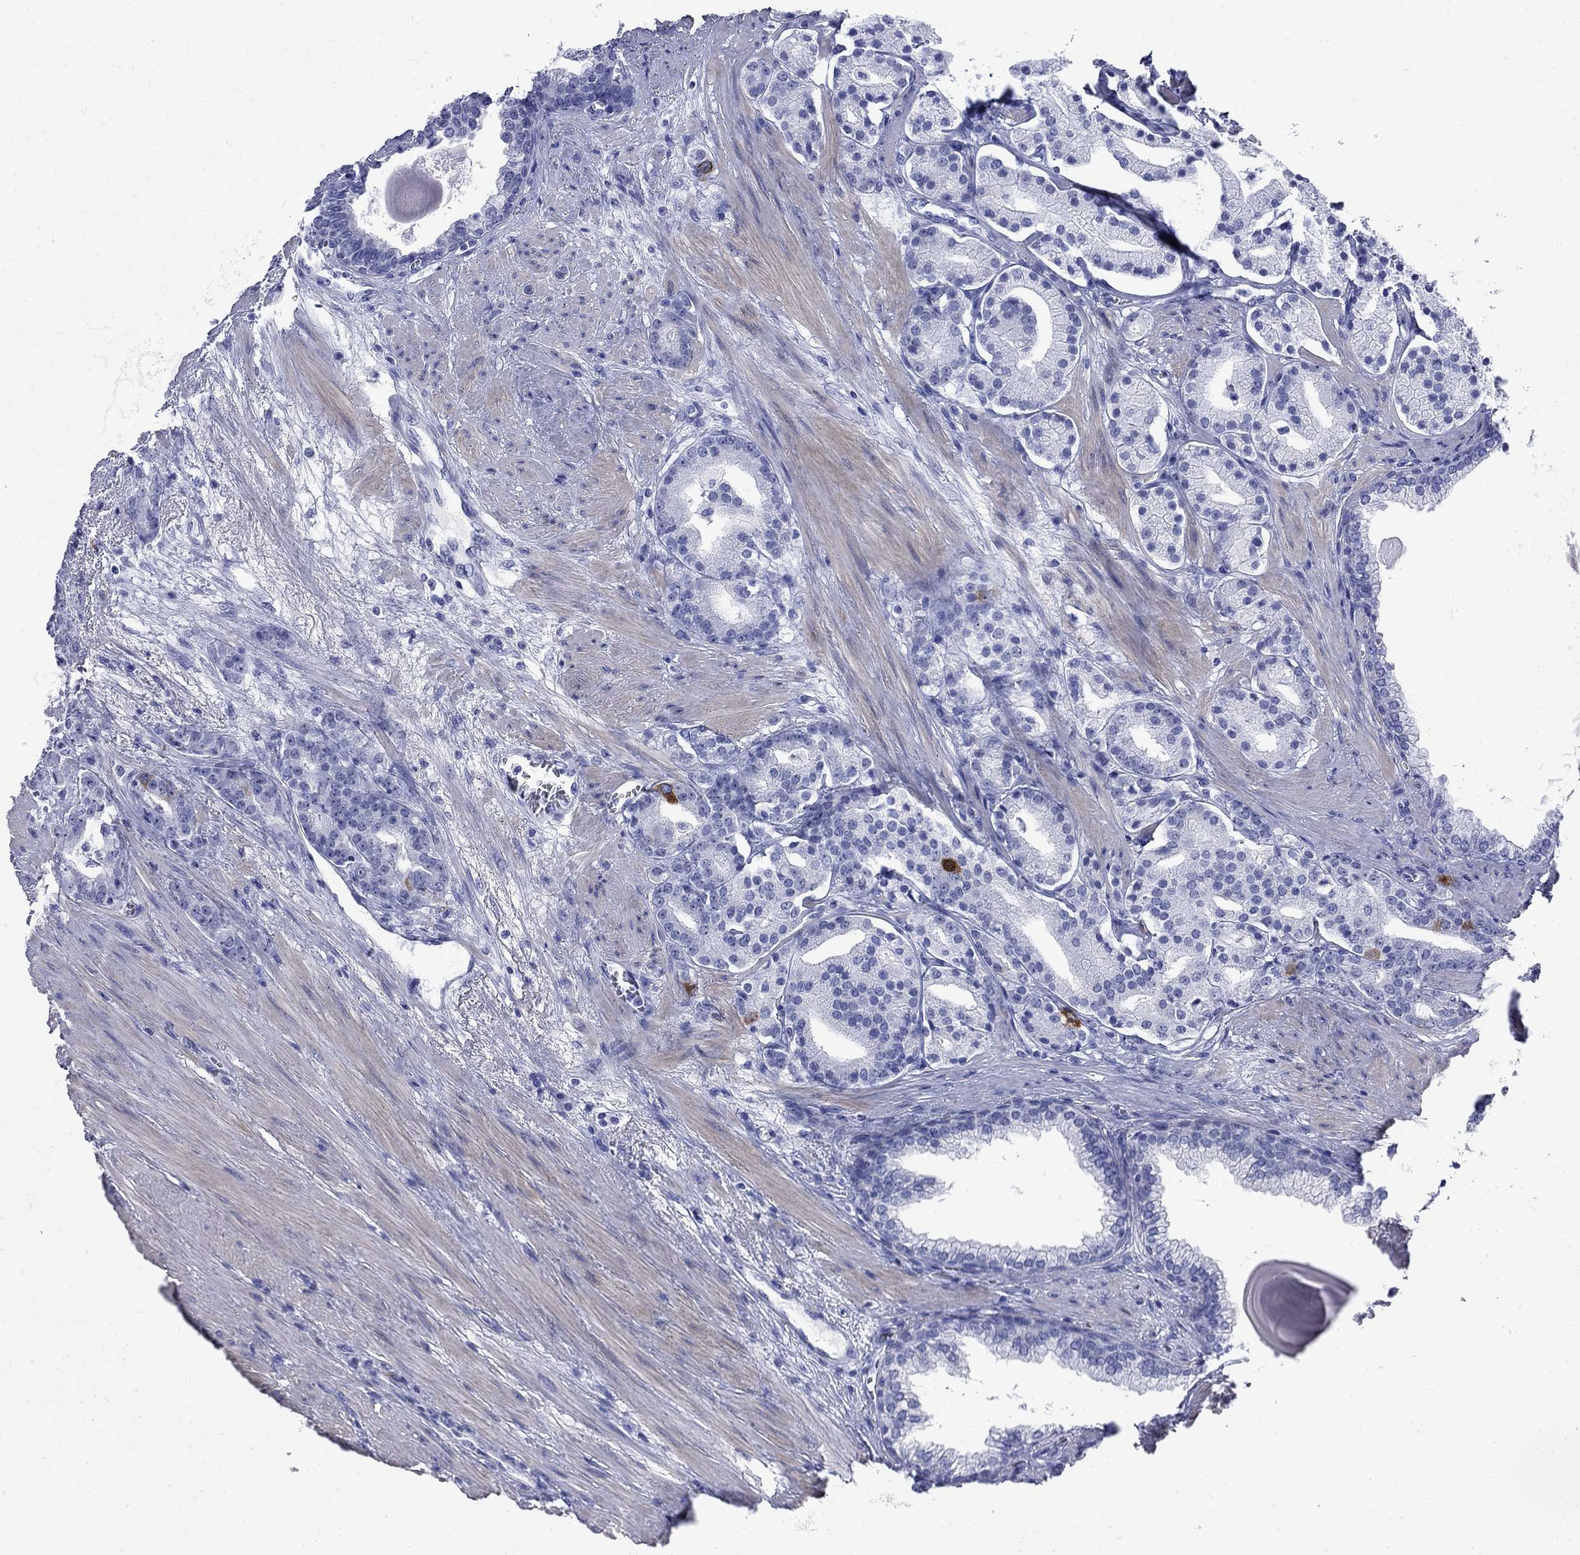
{"staining": {"intensity": "strong", "quantity": "<25%", "location": "cytoplasmic/membranous"}, "tissue": "prostate cancer", "cell_type": "Tumor cells", "image_type": "cancer", "snomed": [{"axis": "morphology", "description": "Adenocarcinoma, NOS"}, {"axis": "topography", "description": "Prostate"}], "caption": "Immunohistochemistry image of neoplastic tissue: adenocarcinoma (prostate) stained using IHC exhibits medium levels of strong protein expression localized specifically in the cytoplasmic/membranous of tumor cells, appearing as a cytoplasmic/membranous brown color.", "gene": "TACC3", "patient": {"sex": "male", "age": 69}}